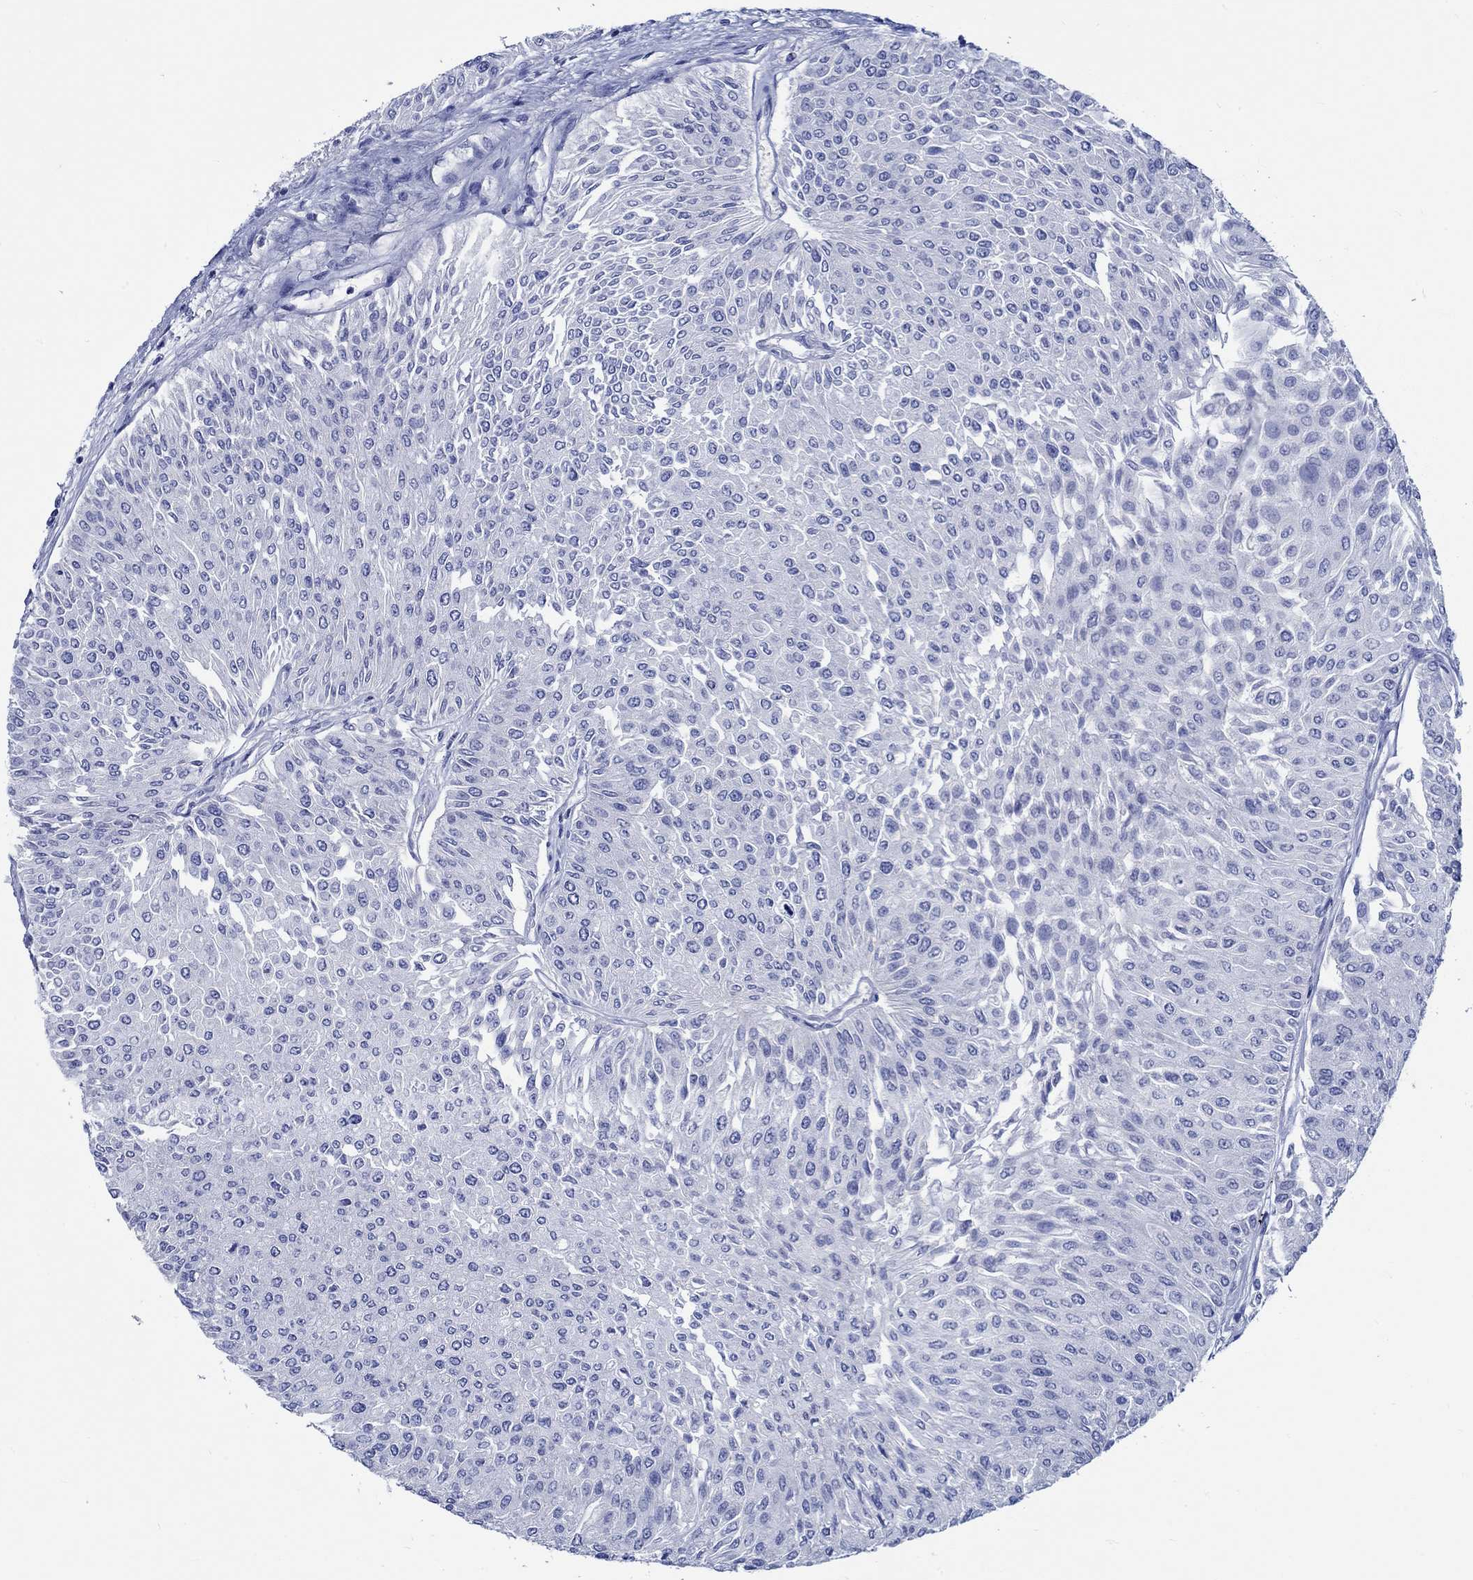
{"staining": {"intensity": "negative", "quantity": "none", "location": "none"}, "tissue": "urothelial cancer", "cell_type": "Tumor cells", "image_type": "cancer", "snomed": [{"axis": "morphology", "description": "Urothelial carcinoma, Low grade"}, {"axis": "topography", "description": "Urinary bladder"}], "caption": "Micrograph shows no significant protein expression in tumor cells of urothelial carcinoma (low-grade).", "gene": "PTPRN2", "patient": {"sex": "male", "age": 67}}